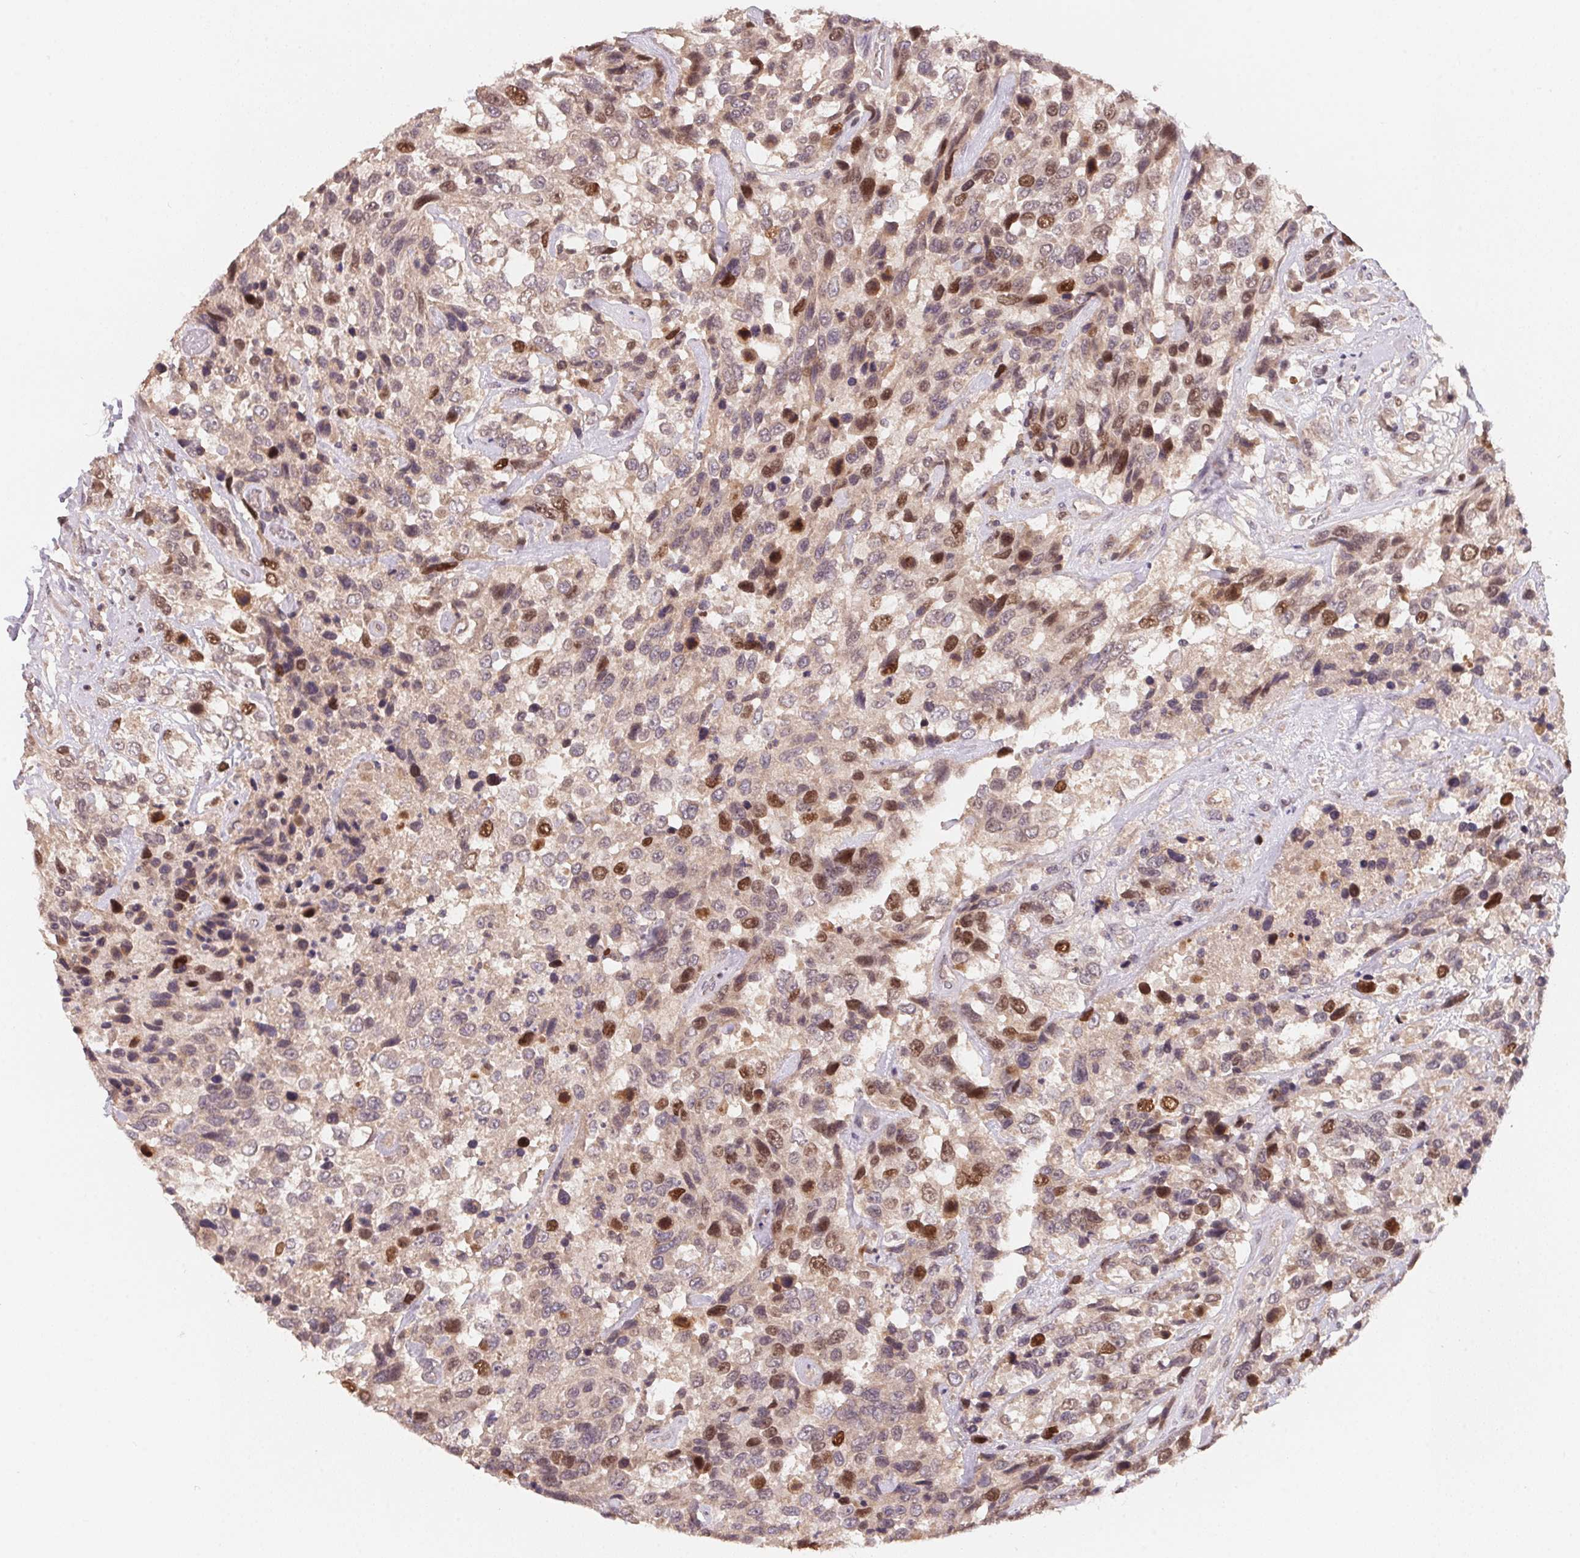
{"staining": {"intensity": "moderate", "quantity": "25%-75%", "location": "nuclear"}, "tissue": "urothelial cancer", "cell_type": "Tumor cells", "image_type": "cancer", "snomed": [{"axis": "morphology", "description": "Urothelial carcinoma, High grade"}, {"axis": "topography", "description": "Urinary bladder"}], "caption": "Moderate nuclear expression is present in approximately 25%-75% of tumor cells in high-grade urothelial carcinoma. The staining was performed using DAB (3,3'-diaminobenzidine), with brown indicating positive protein expression. Nuclei are stained blue with hematoxylin.", "gene": "KIFC1", "patient": {"sex": "female", "age": 70}}